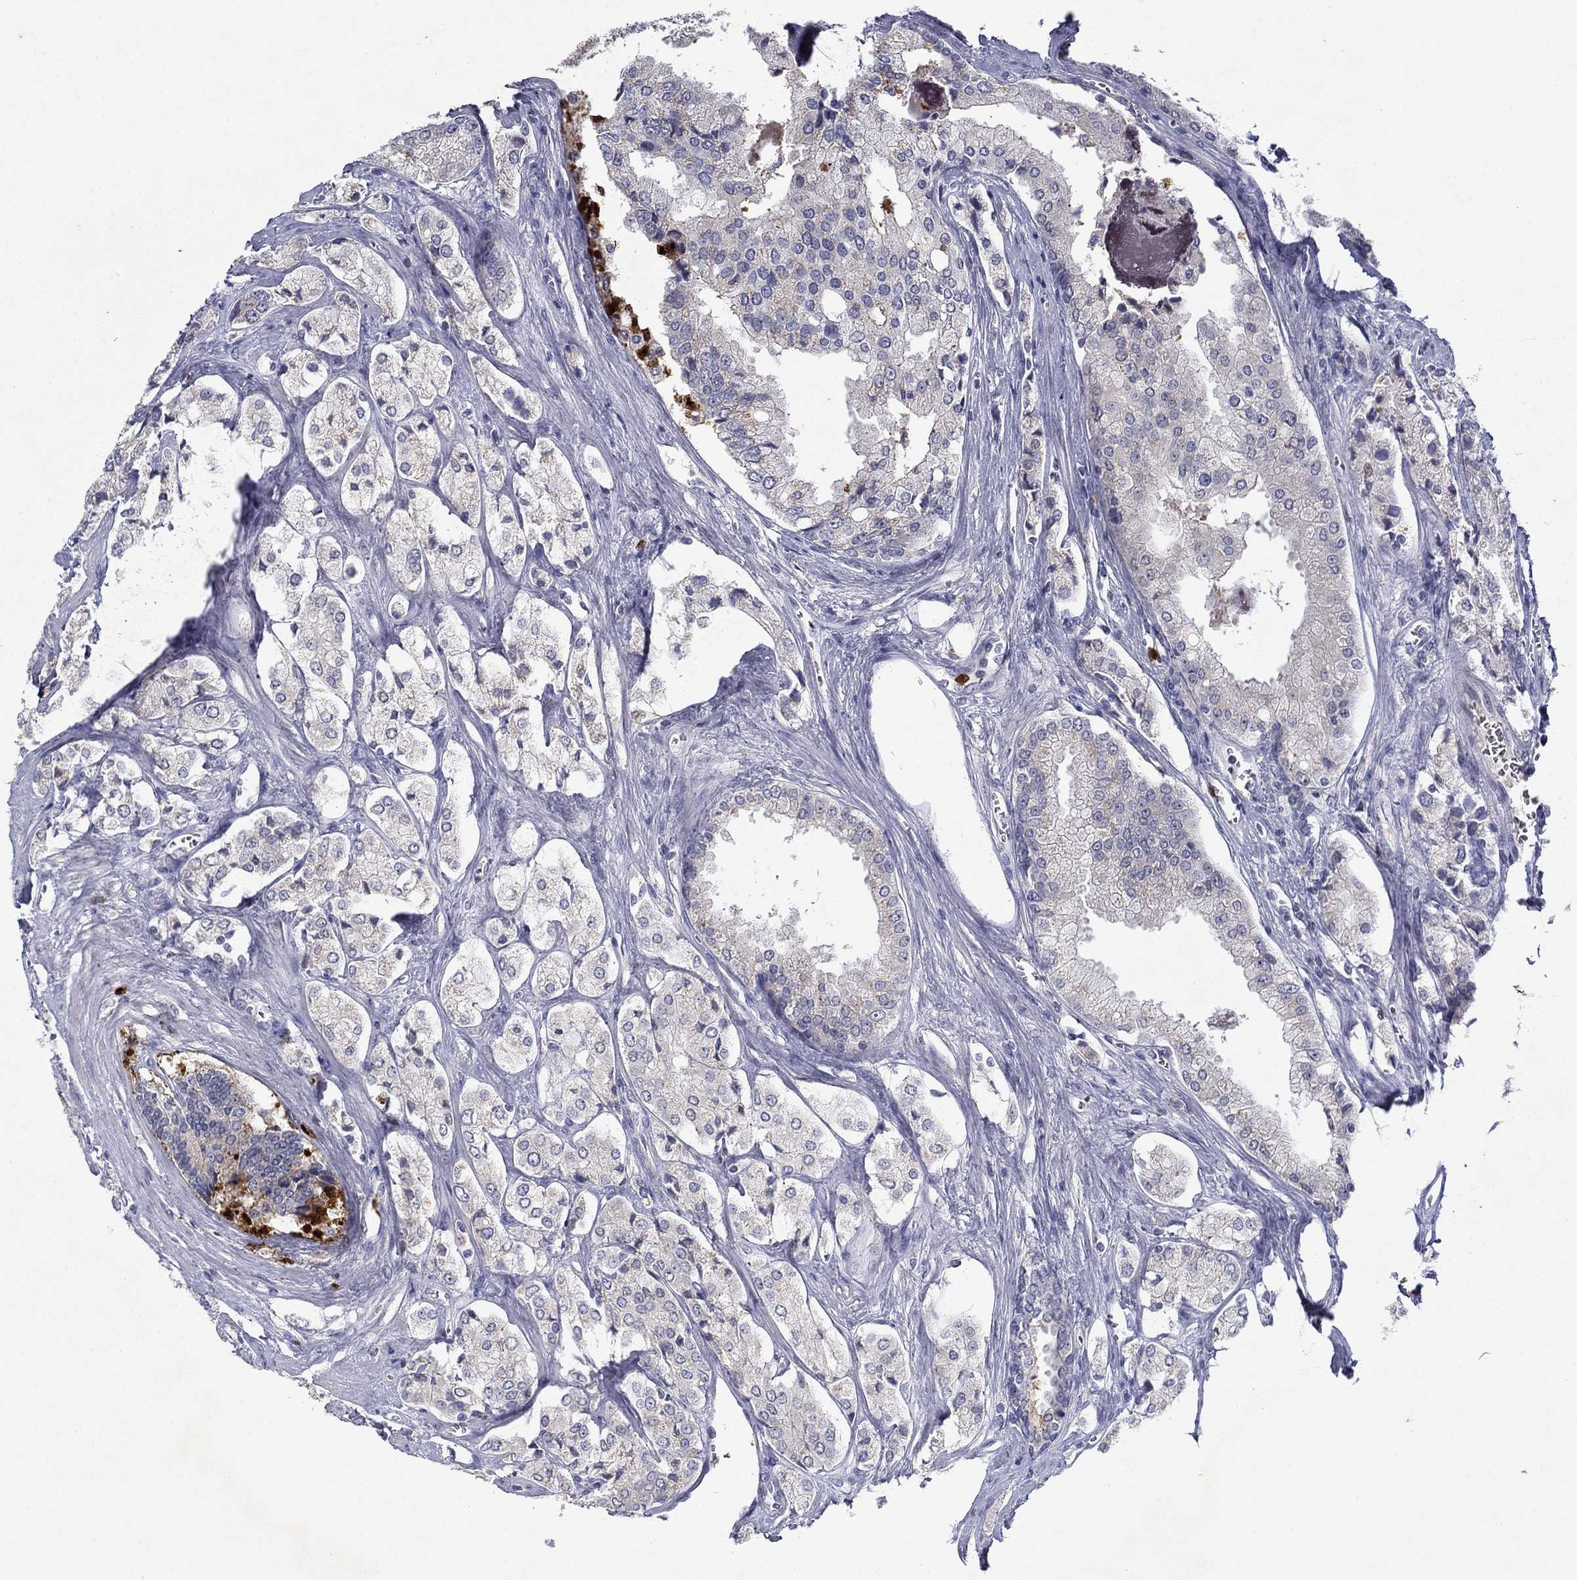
{"staining": {"intensity": "negative", "quantity": "none", "location": "none"}, "tissue": "prostate cancer", "cell_type": "Tumor cells", "image_type": "cancer", "snomed": [{"axis": "morphology", "description": "Adenocarcinoma, NOS"}, {"axis": "topography", "description": "Prostate and seminal vesicle, NOS"}, {"axis": "topography", "description": "Prostate"}], "caption": "Prostate cancer was stained to show a protein in brown. There is no significant positivity in tumor cells. Brightfield microscopy of IHC stained with DAB (3,3'-diaminobenzidine) (brown) and hematoxylin (blue), captured at high magnification.", "gene": "IRF5", "patient": {"sex": "male", "age": 67}}